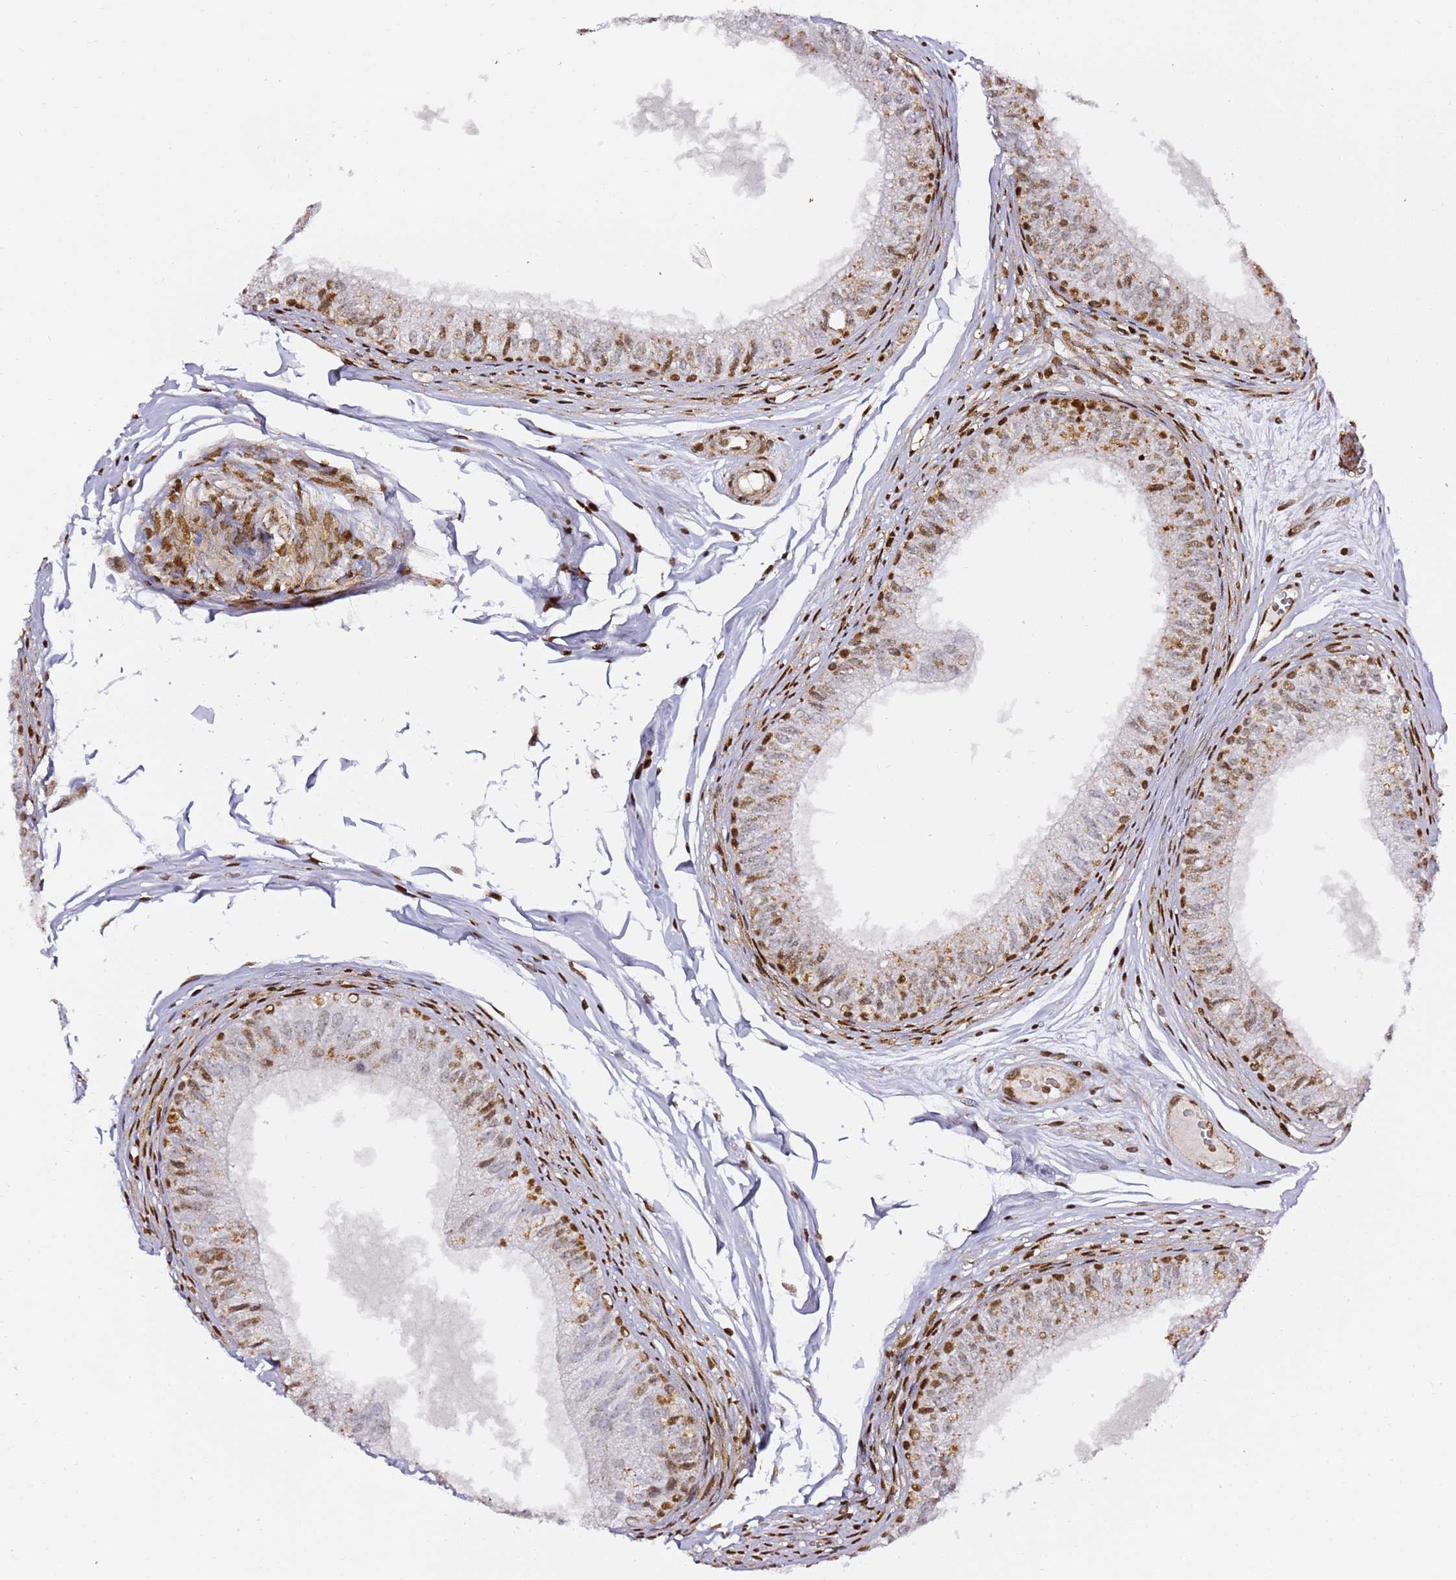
{"staining": {"intensity": "moderate", "quantity": "25%-75%", "location": "nuclear"}, "tissue": "epididymis", "cell_type": "Glandular cells", "image_type": "normal", "snomed": [{"axis": "morphology", "description": "Normal tissue, NOS"}, {"axis": "morphology", "description": "Seminoma in situ"}, {"axis": "topography", "description": "Testis"}, {"axis": "topography", "description": "Epididymis"}], "caption": "Immunohistochemical staining of benign human epididymis demonstrates 25%-75% levels of moderate nuclear protein positivity in approximately 25%-75% of glandular cells.", "gene": "GBP2", "patient": {"sex": "male", "age": 28}}